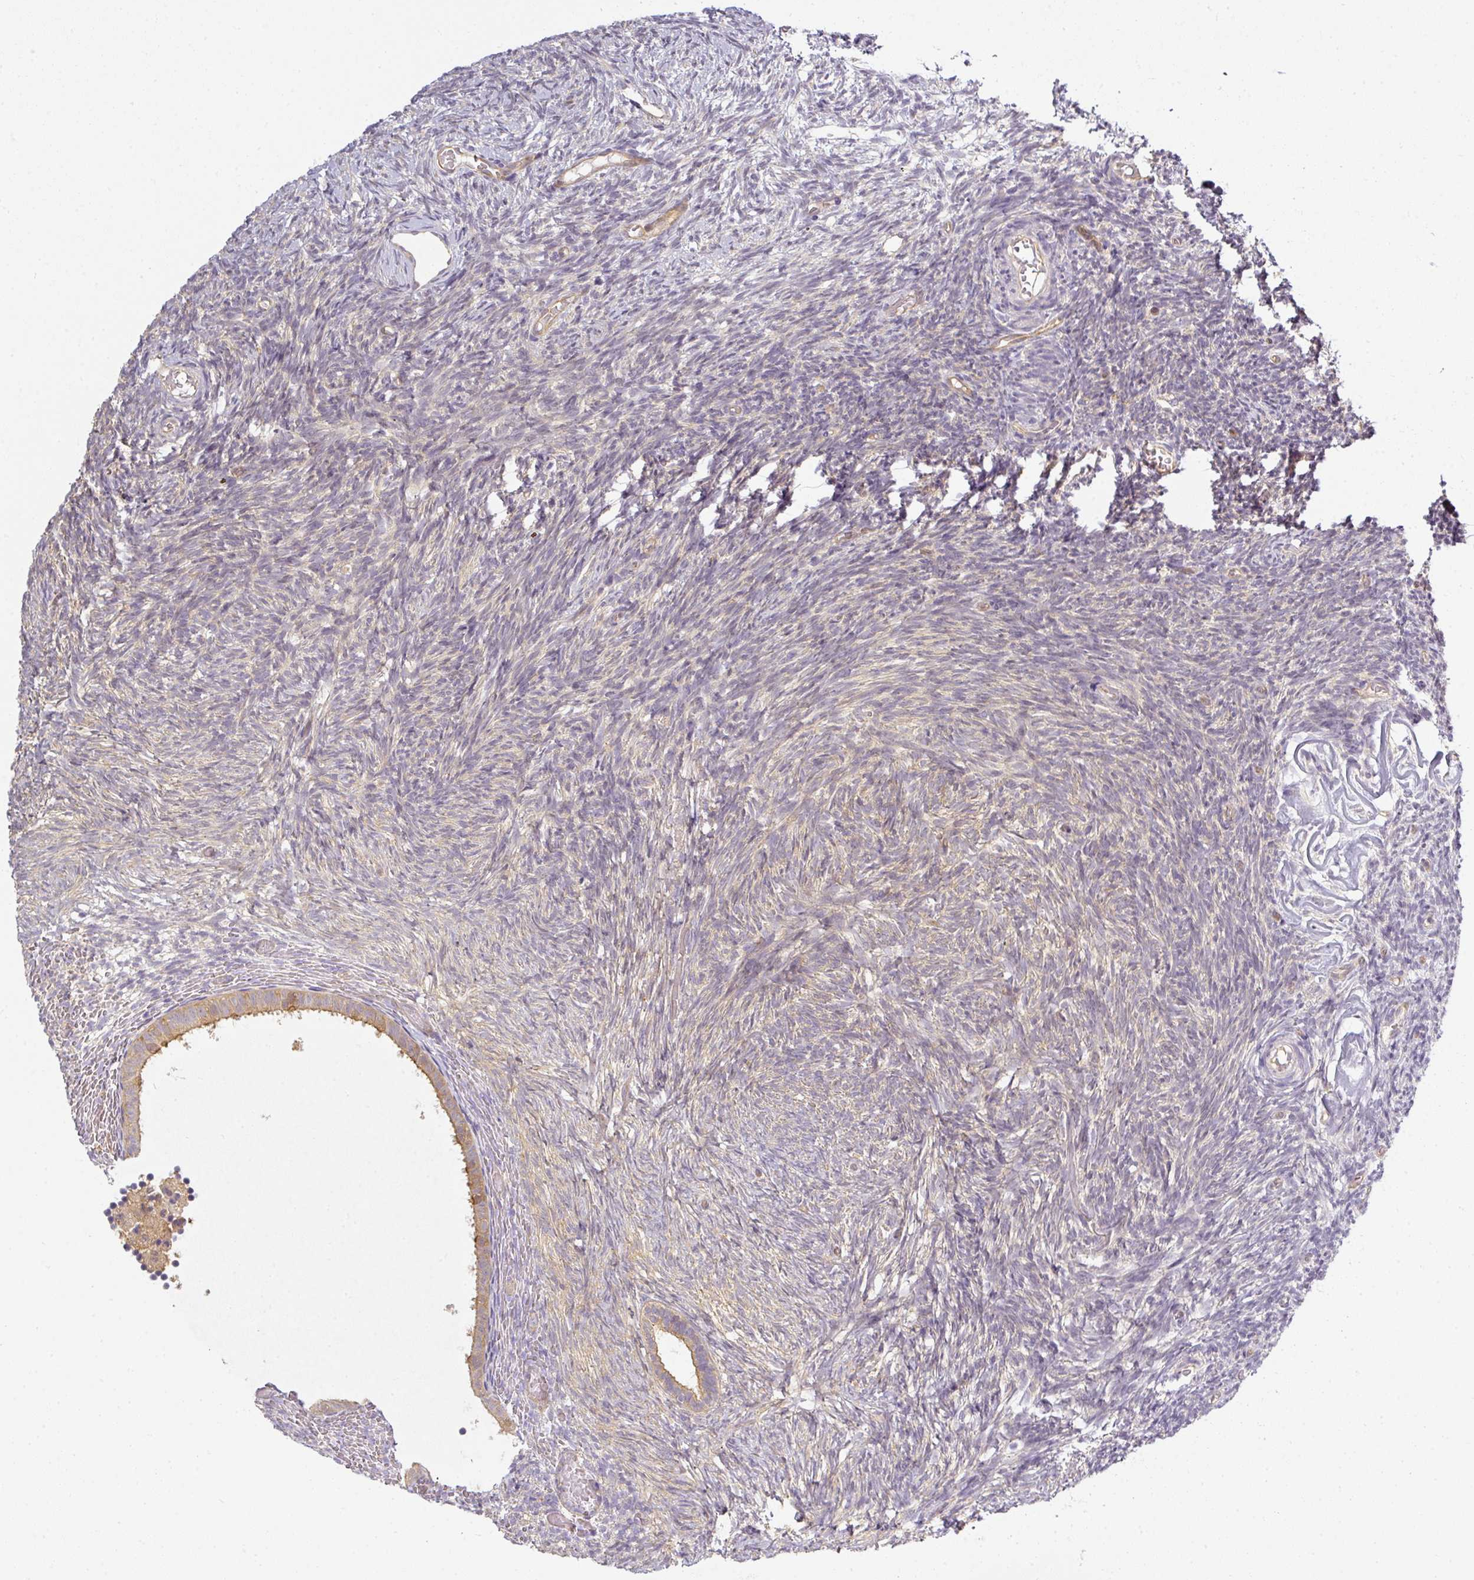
{"staining": {"intensity": "moderate", "quantity": ">75%", "location": "cytoplasmic/membranous"}, "tissue": "ovary", "cell_type": "Follicle cells", "image_type": "normal", "snomed": [{"axis": "morphology", "description": "Normal tissue, NOS"}, {"axis": "topography", "description": "Ovary"}], "caption": "An image showing moderate cytoplasmic/membranous positivity in approximately >75% of follicle cells in unremarkable ovary, as visualized by brown immunohistochemical staining.", "gene": "ANKRD18A", "patient": {"sex": "female", "age": 39}}